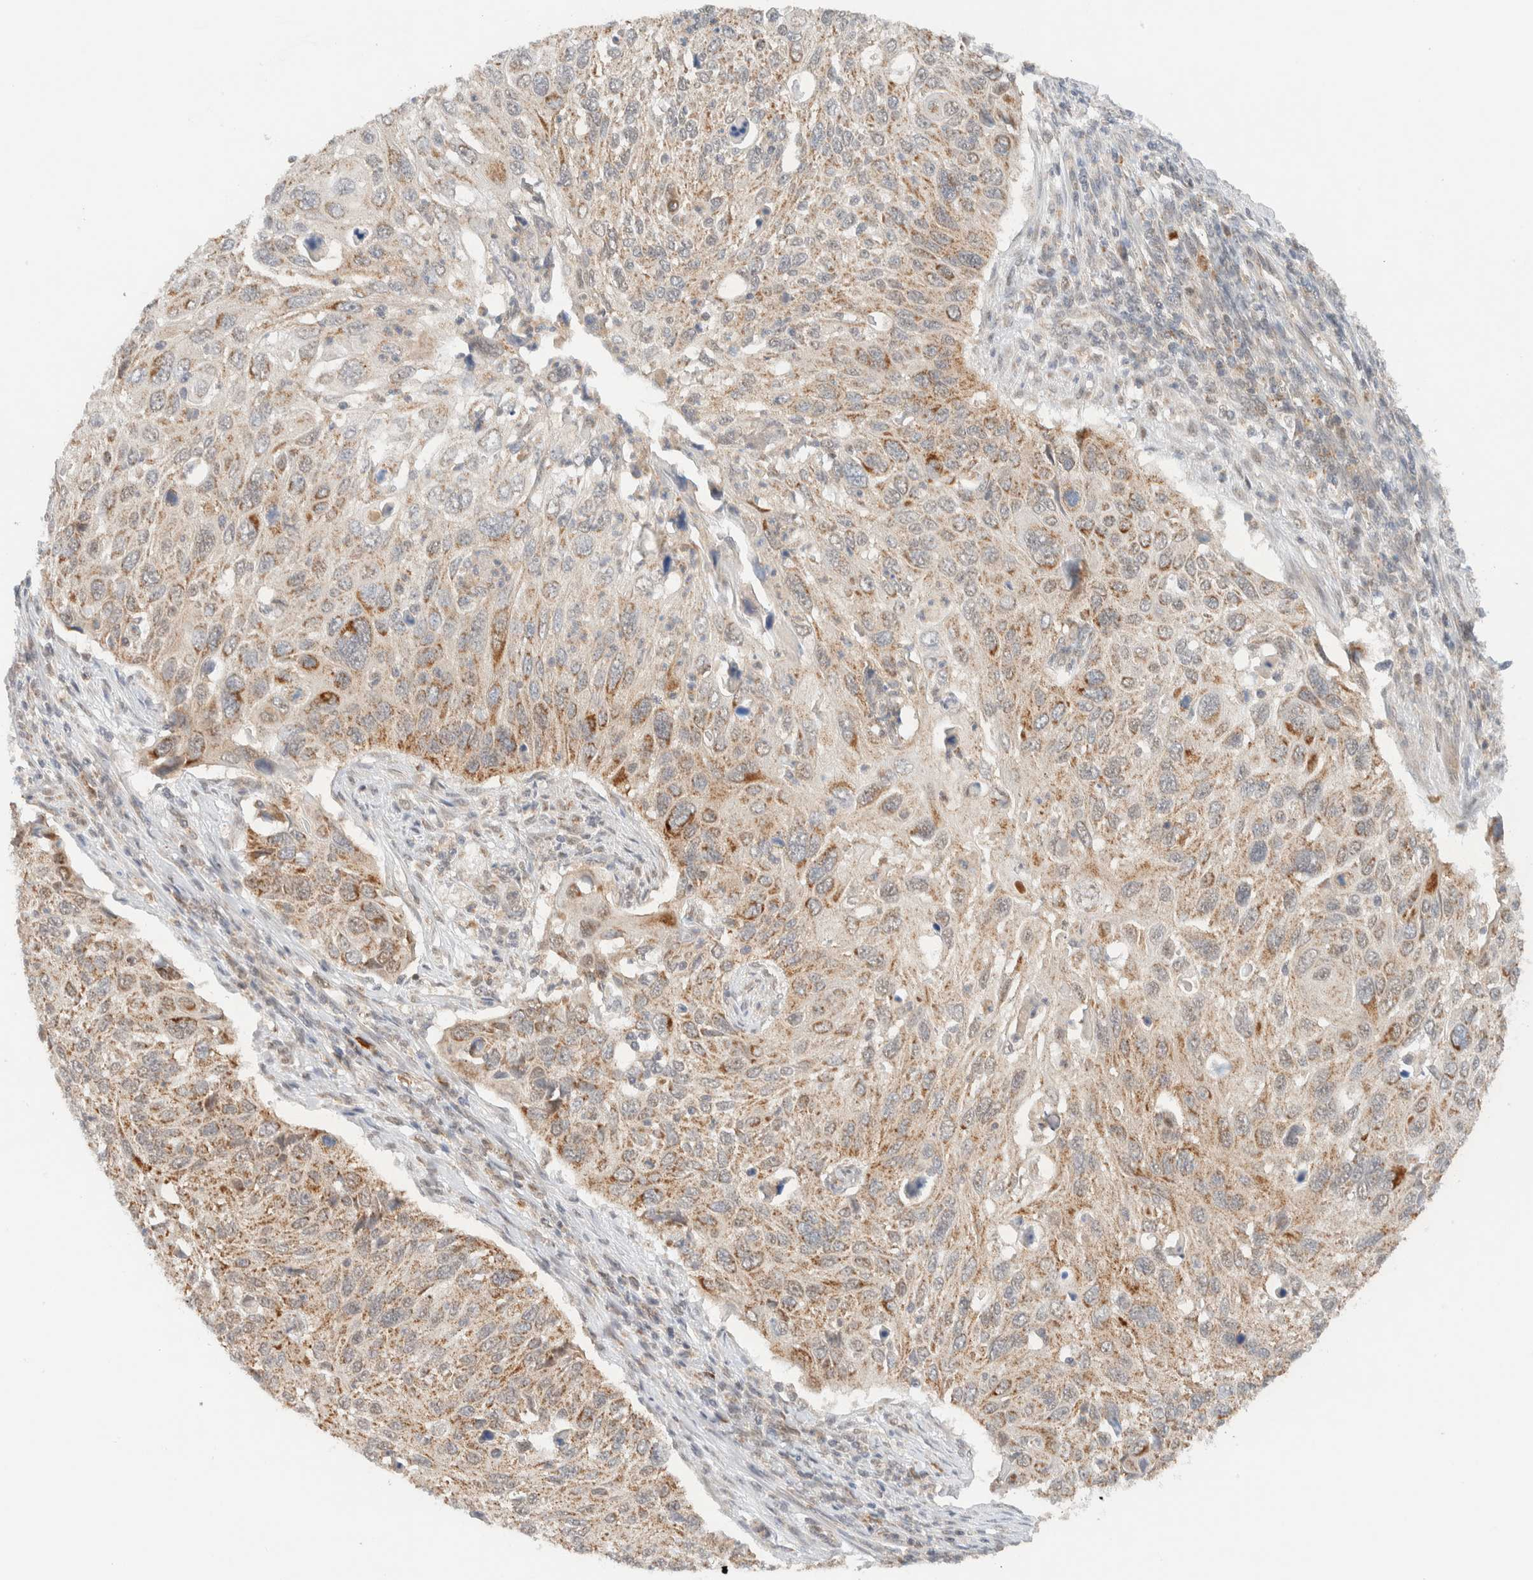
{"staining": {"intensity": "moderate", "quantity": ">75%", "location": "cytoplasmic/membranous"}, "tissue": "cervical cancer", "cell_type": "Tumor cells", "image_type": "cancer", "snomed": [{"axis": "morphology", "description": "Squamous cell carcinoma, NOS"}, {"axis": "topography", "description": "Cervix"}], "caption": "Moderate cytoplasmic/membranous protein expression is present in approximately >75% of tumor cells in cervical cancer.", "gene": "MRPL41", "patient": {"sex": "female", "age": 70}}